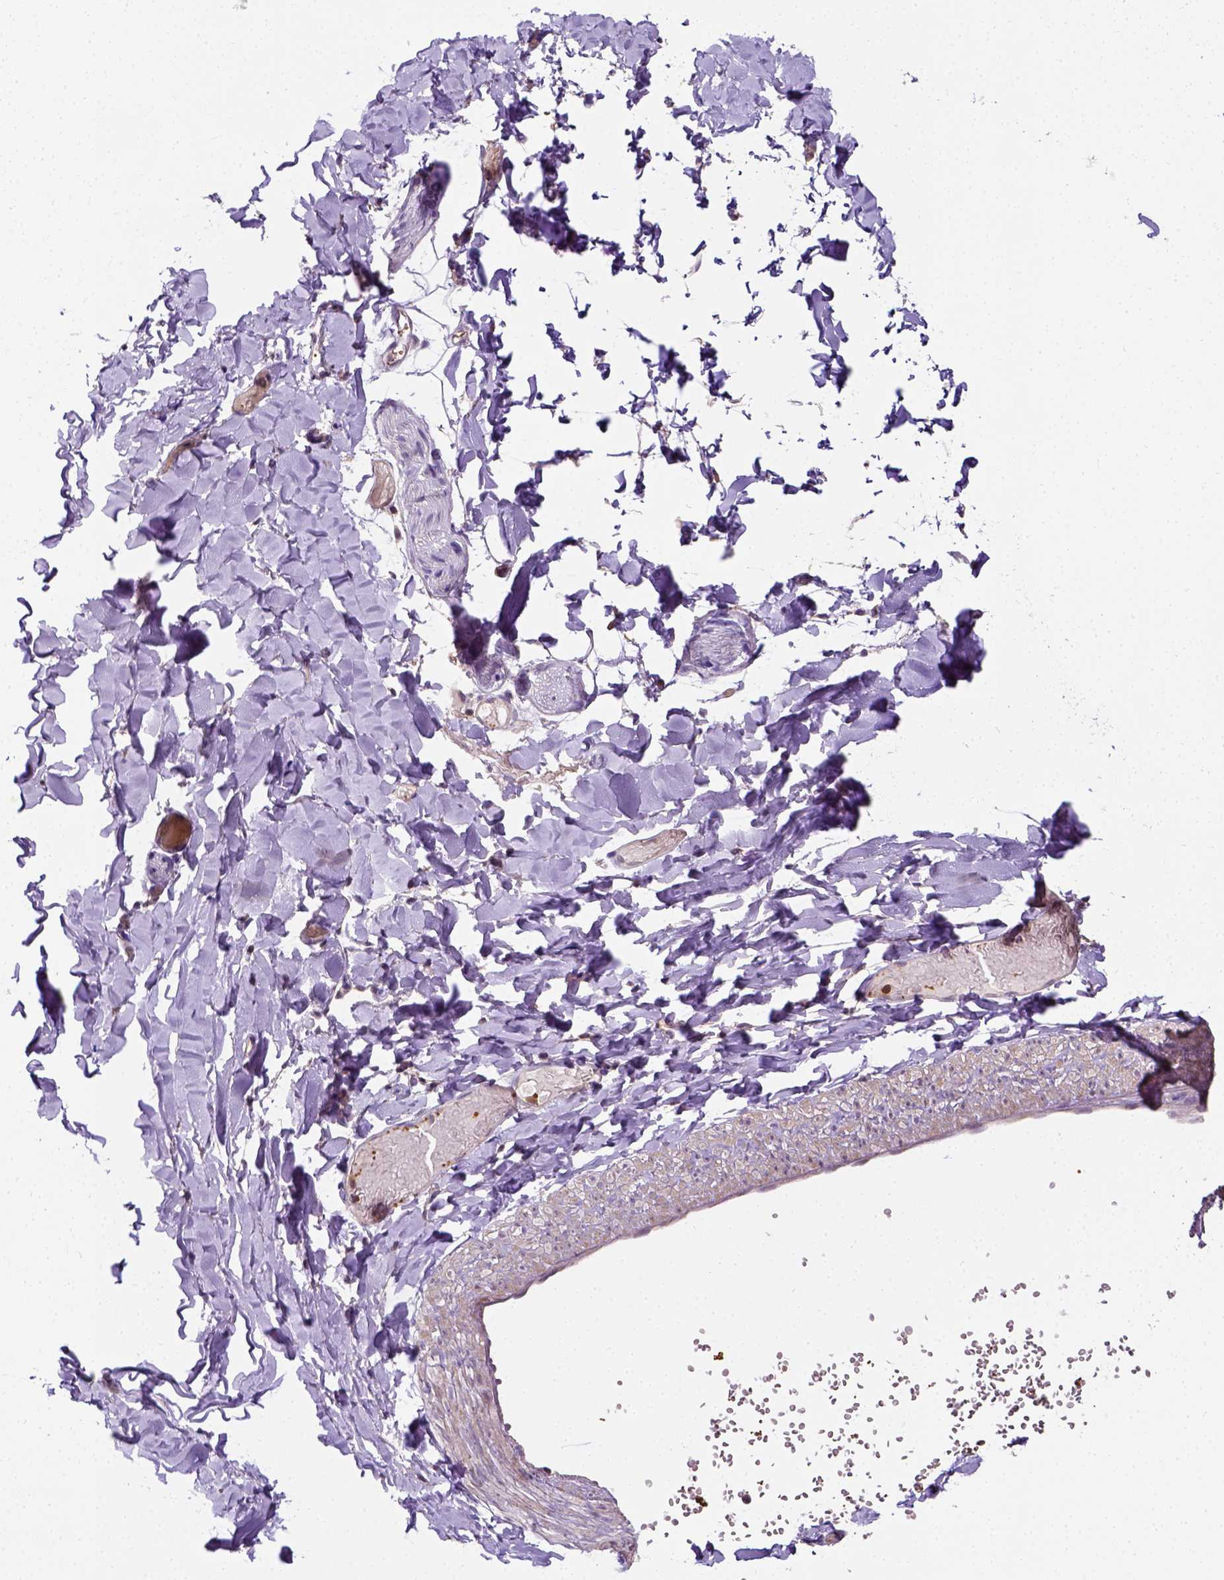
{"staining": {"intensity": "weak", "quantity": ">75%", "location": "cytoplasmic/membranous"}, "tissue": "adipose tissue", "cell_type": "Adipocytes", "image_type": "normal", "snomed": [{"axis": "morphology", "description": "Normal tissue, NOS"}, {"axis": "topography", "description": "Gallbladder"}, {"axis": "topography", "description": "Peripheral nerve tissue"}], "caption": "Weak cytoplasmic/membranous positivity is identified in about >75% of adipocytes in benign adipose tissue. Using DAB (brown) and hematoxylin (blue) stains, captured at high magnification using brightfield microscopy.", "gene": "MATK", "patient": {"sex": "female", "age": 45}}